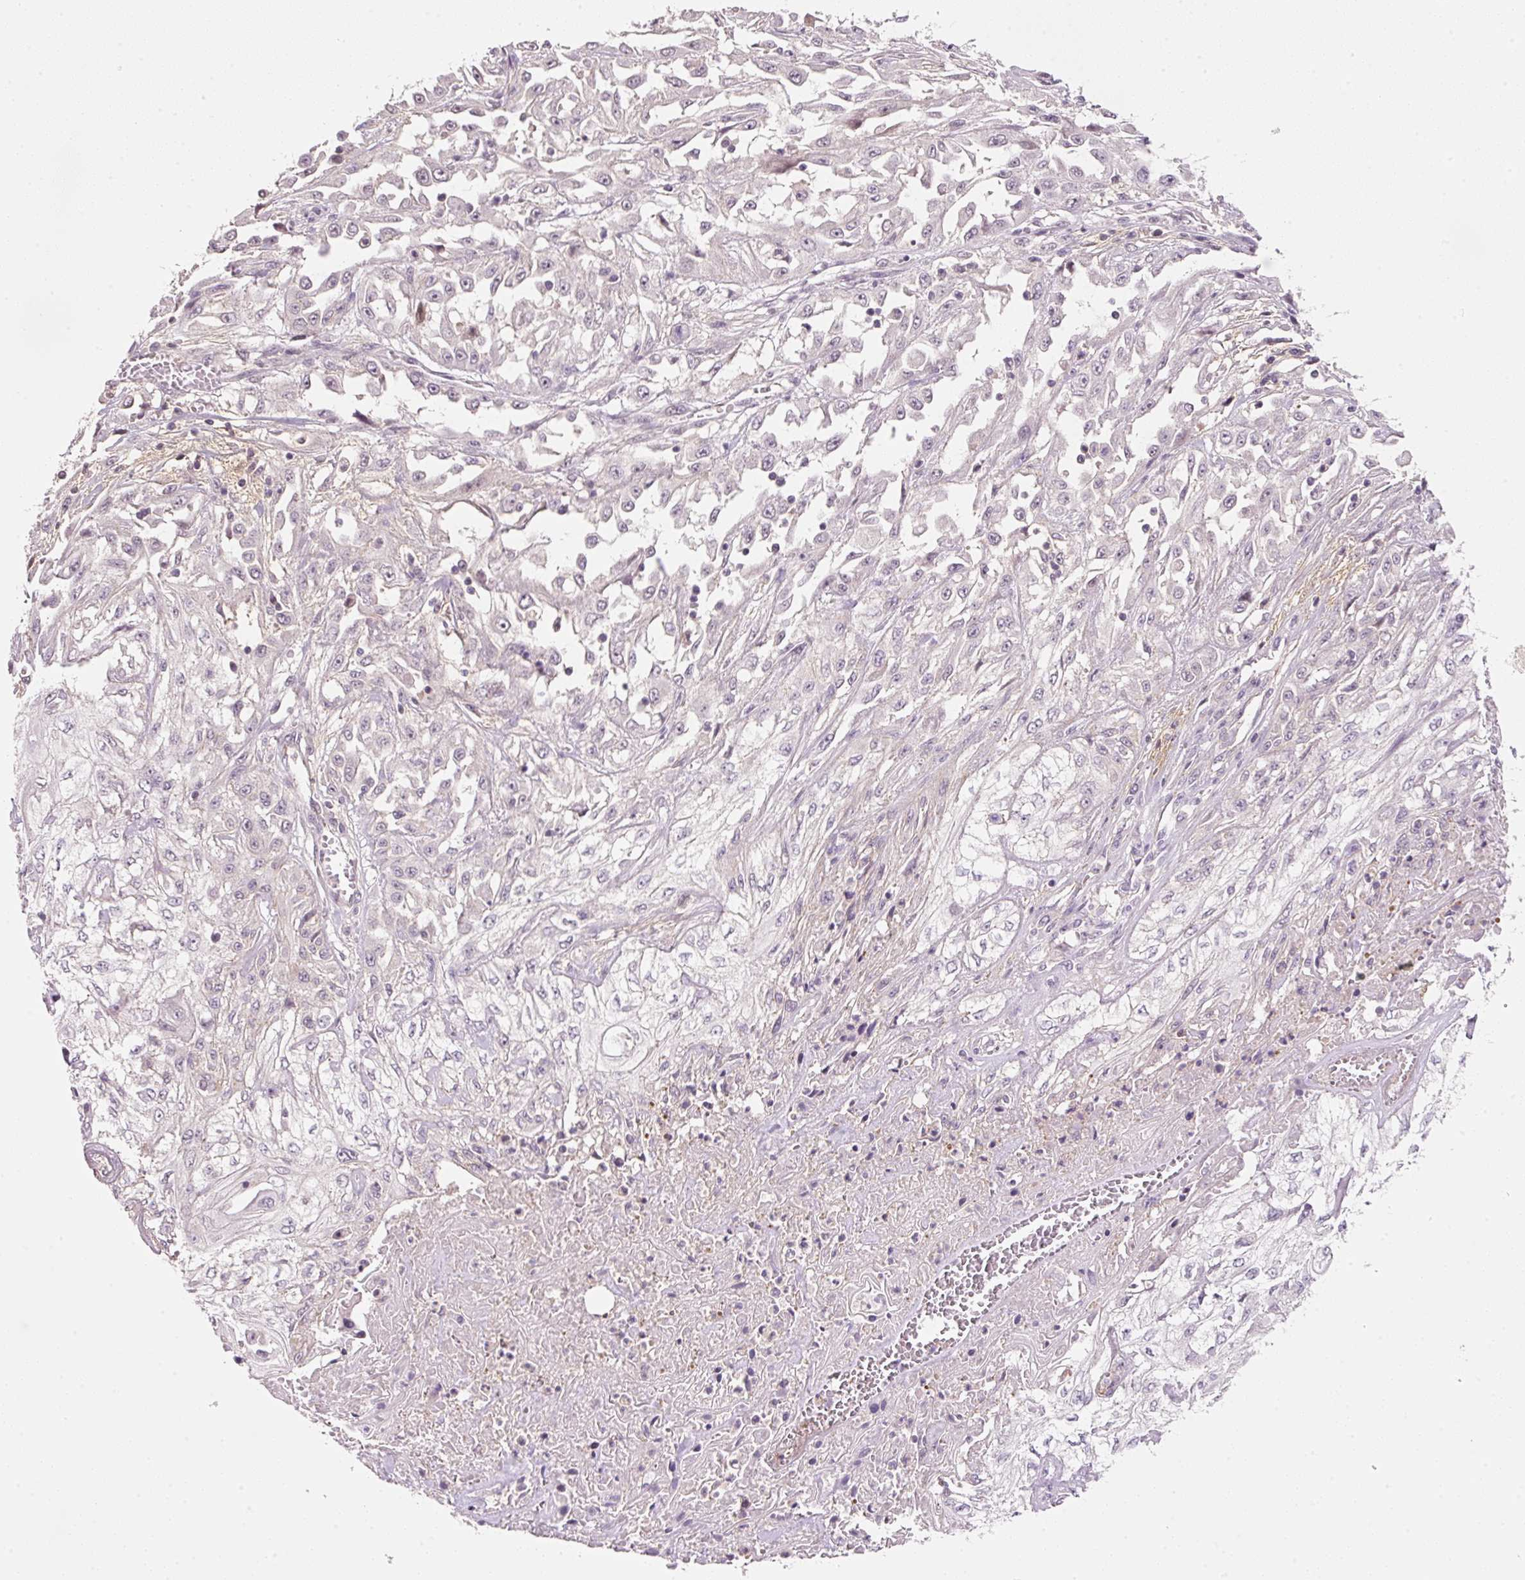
{"staining": {"intensity": "negative", "quantity": "none", "location": "none"}, "tissue": "skin cancer", "cell_type": "Tumor cells", "image_type": "cancer", "snomed": [{"axis": "morphology", "description": "Squamous cell carcinoma, NOS"}, {"axis": "morphology", "description": "Squamous cell carcinoma, metastatic, NOS"}, {"axis": "topography", "description": "Skin"}, {"axis": "topography", "description": "Lymph node"}], "caption": "Immunohistochemical staining of skin cancer (metastatic squamous cell carcinoma) exhibits no significant staining in tumor cells.", "gene": "TIRAP", "patient": {"sex": "male", "age": 75}}